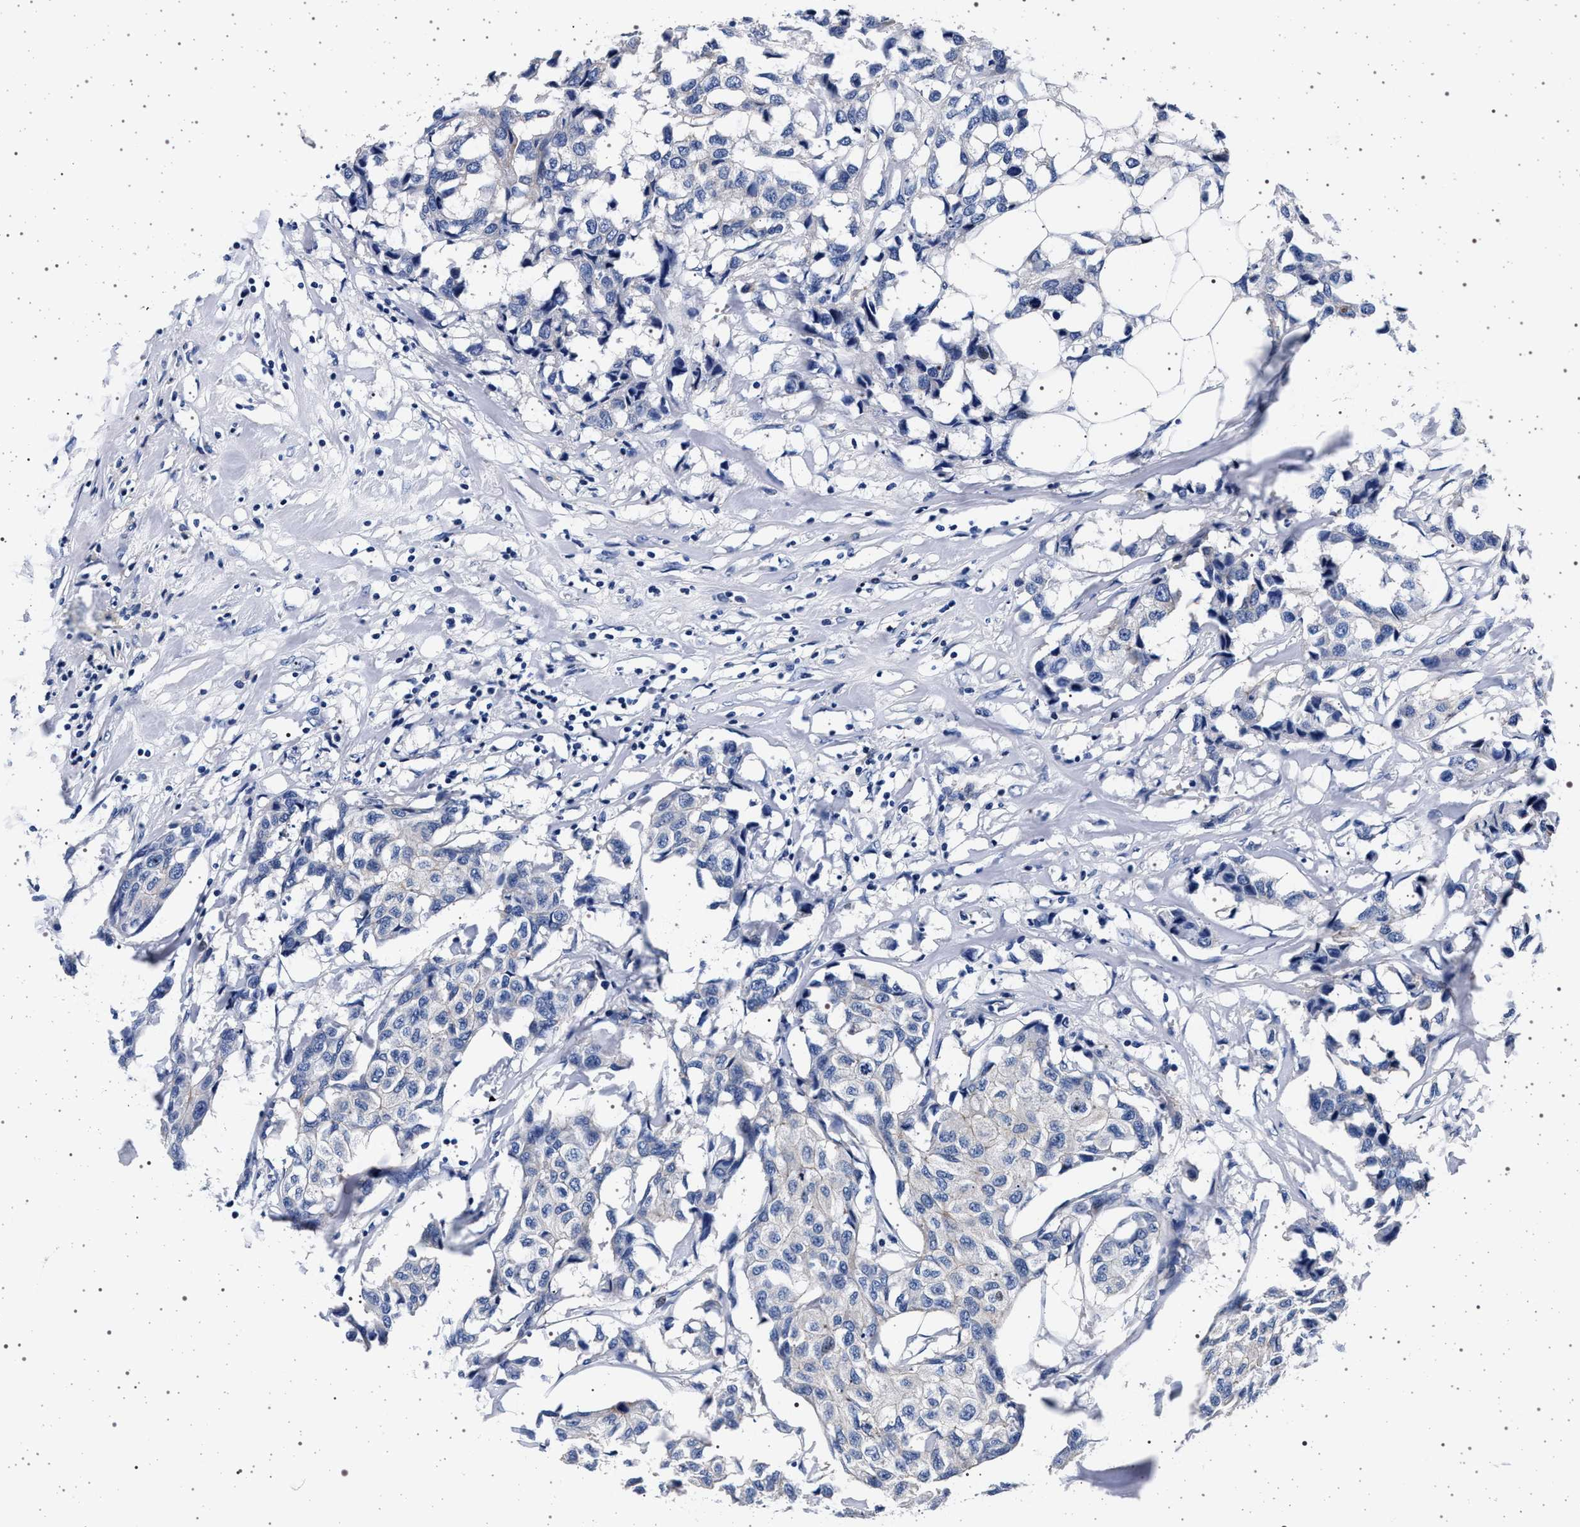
{"staining": {"intensity": "negative", "quantity": "none", "location": "none"}, "tissue": "breast cancer", "cell_type": "Tumor cells", "image_type": "cancer", "snomed": [{"axis": "morphology", "description": "Duct carcinoma"}, {"axis": "topography", "description": "Breast"}], "caption": "IHC photomicrograph of neoplastic tissue: breast invasive ductal carcinoma stained with DAB (3,3'-diaminobenzidine) reveals no significant protein positivity in tumor cells.", "gene": "SLC9A1", "patient": {"sex": "female", "age": 80}}